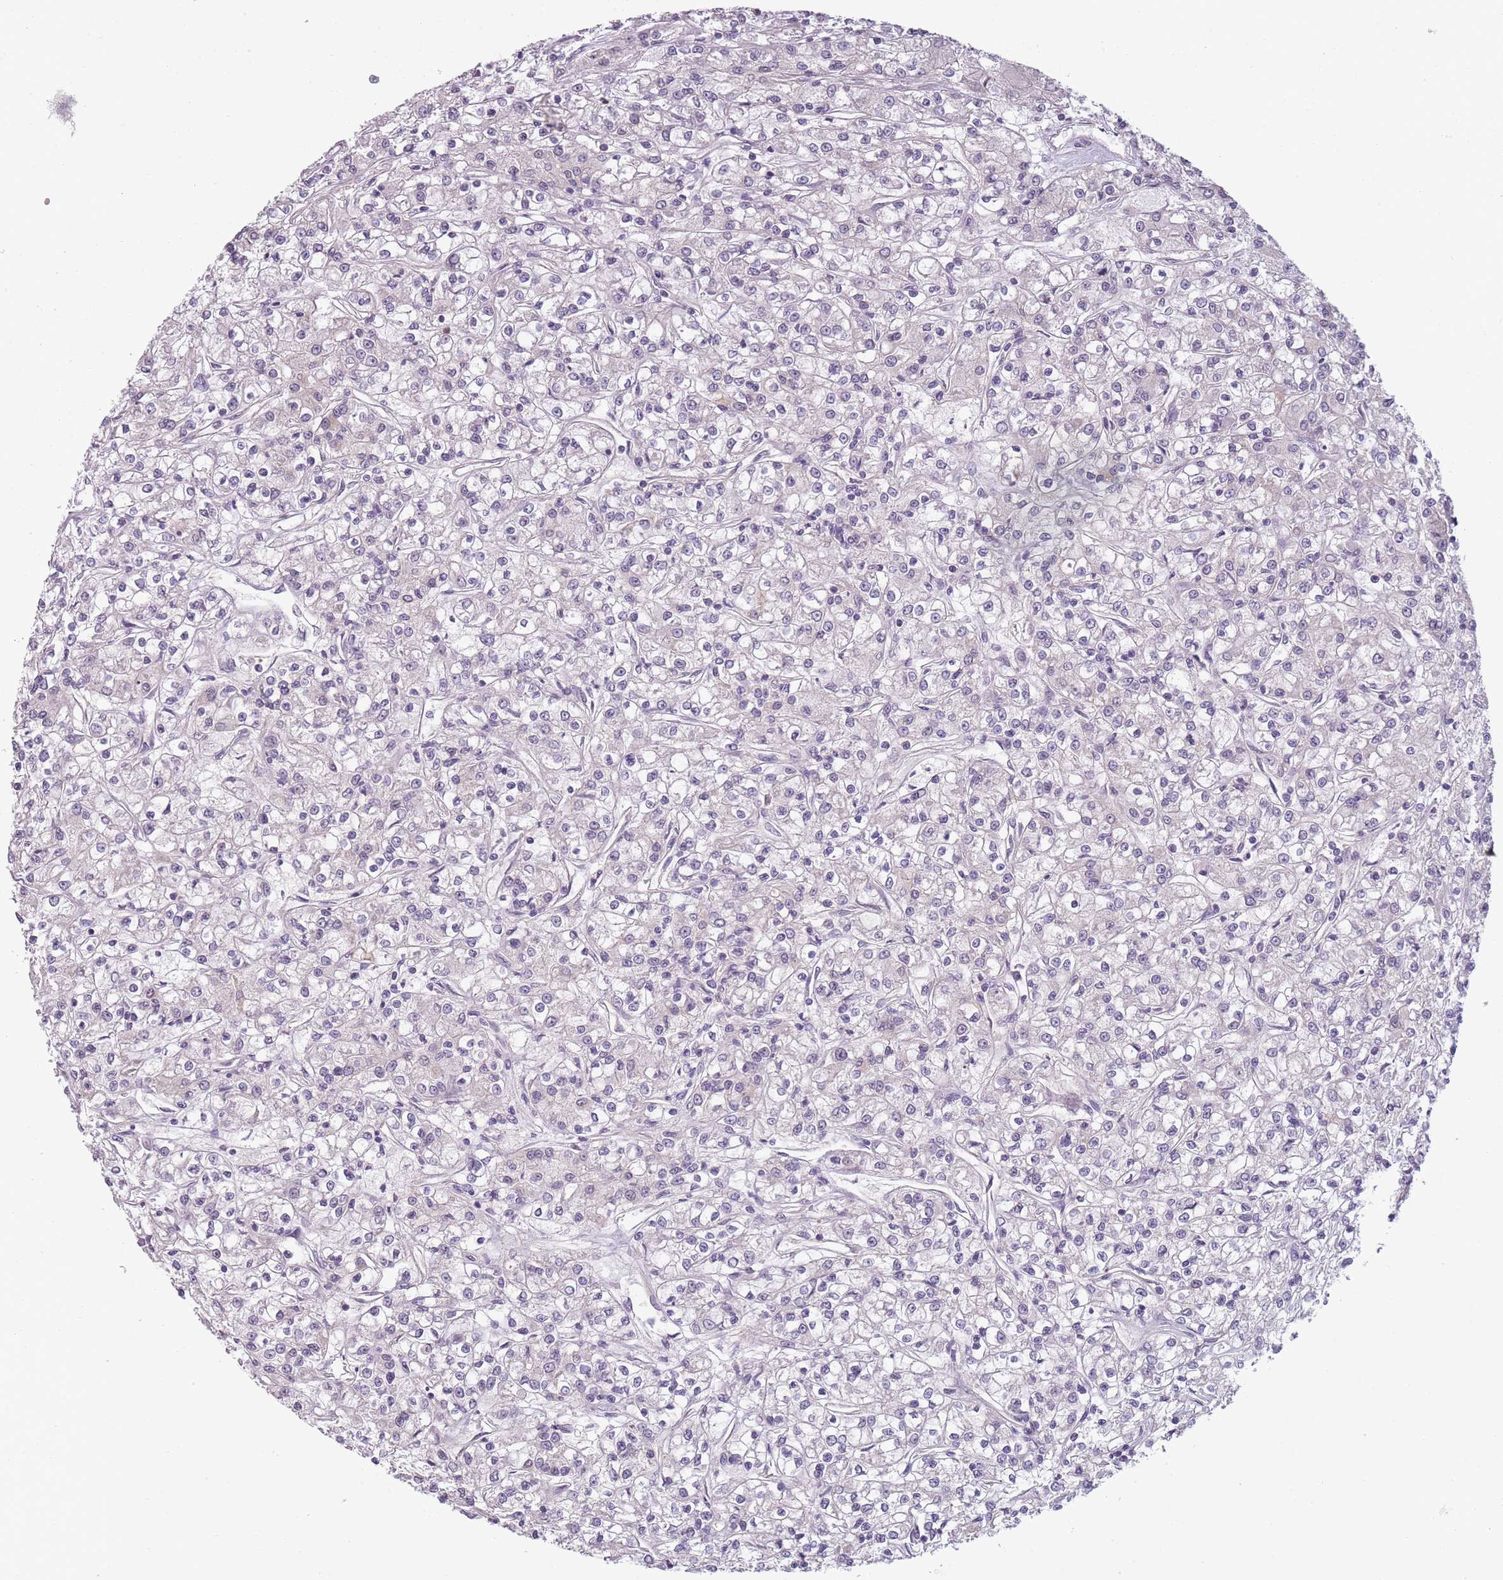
{"staining": {"intensity": "negative", "quantity": "none", "location": "none"}, "tissue": "renal cancer", "cell_type": "Tumor cells", "image_type": "cancer", "snomed": [{"axis": "morphology", "description": "Adenocarcinoma, NOS"}, {"axis": "topography", "description": "Kidney"}], "caption": "An immunohistochemistry image of adenocarcinoma (renal) is shown. There is no staining in tumor cells of adenocarcinoma (renal).", "gene": "TLCD2", "patient": {"sex": "female", "age": 59}}